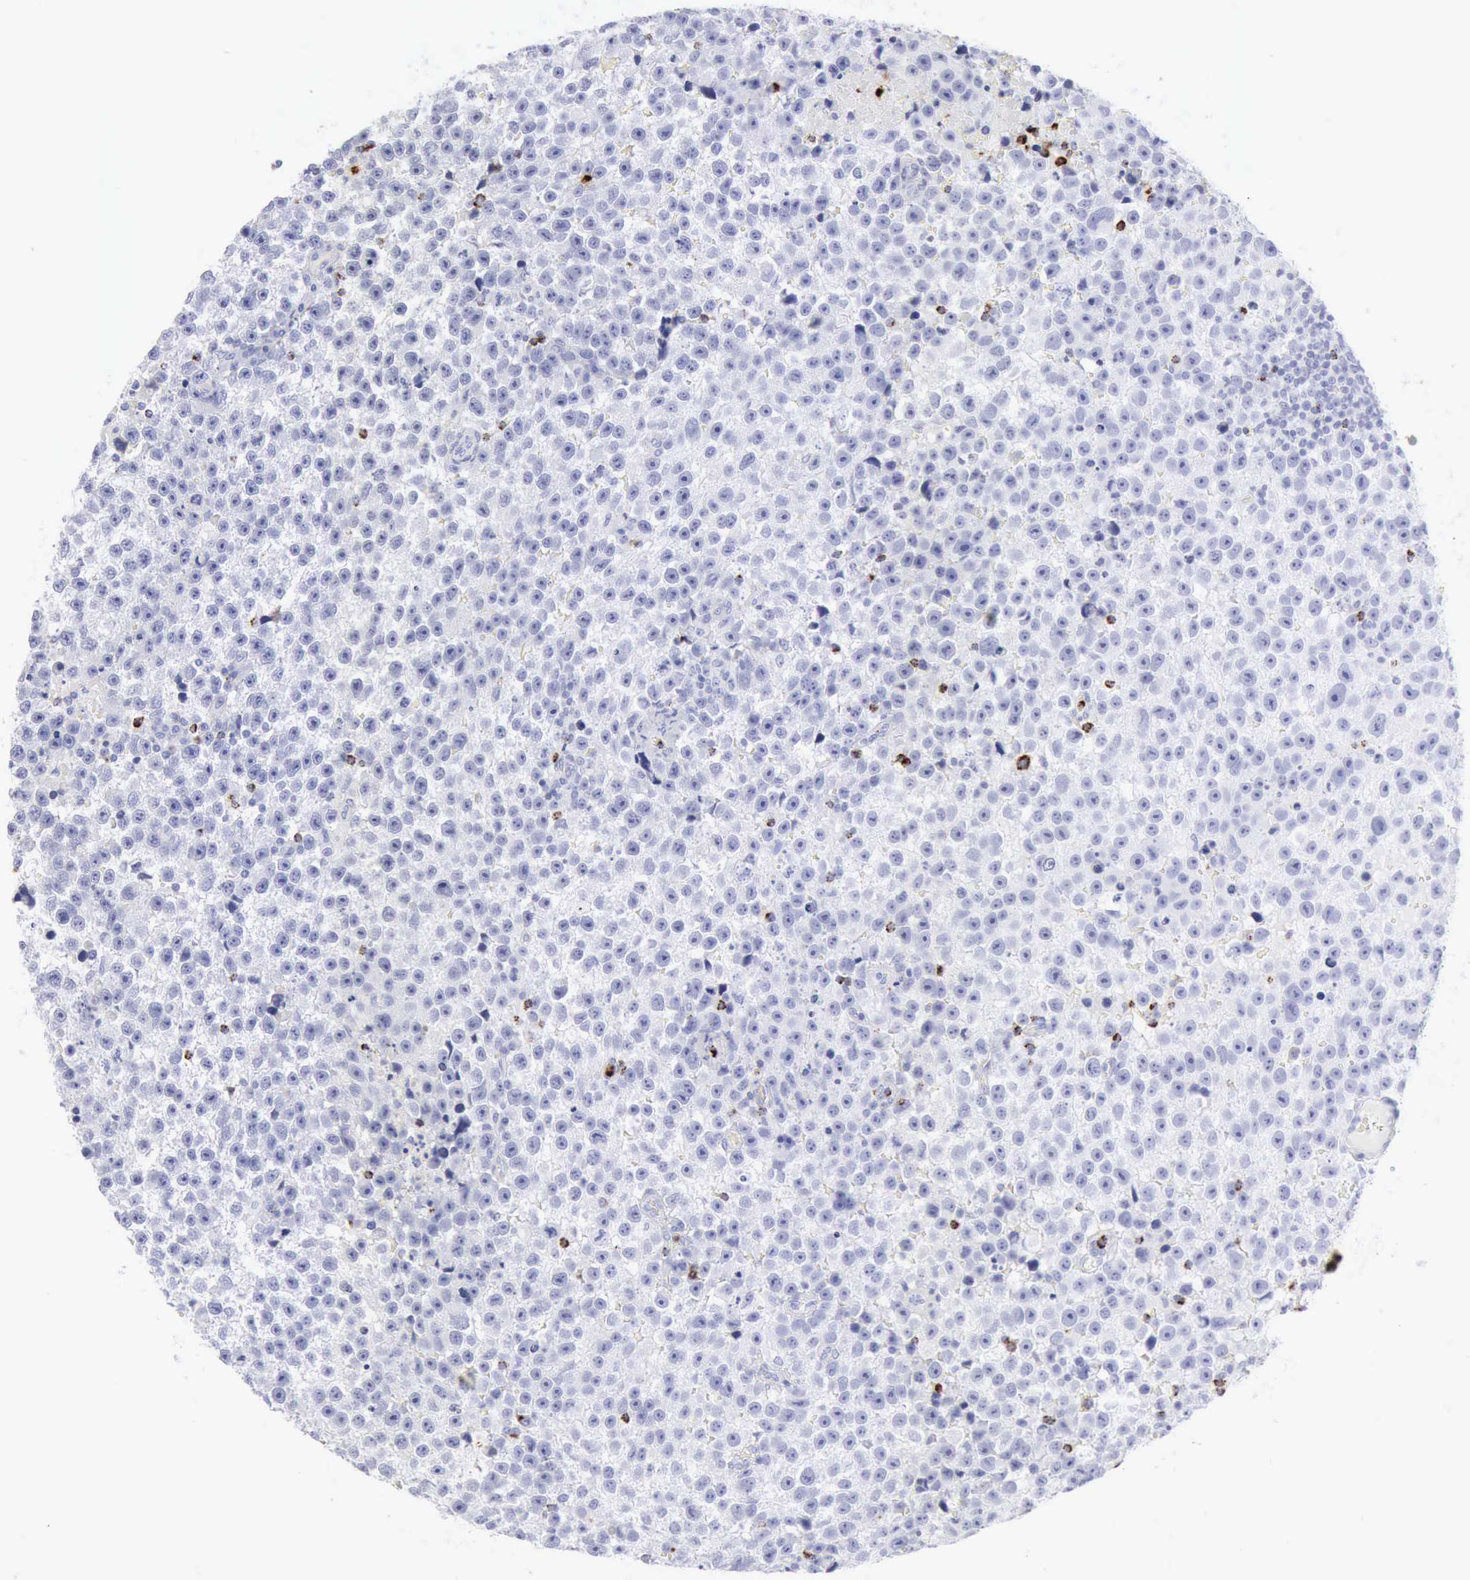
{"staining": {"intensity": "negative", "quantity": "none", "location": "none"}, "tissue": "testis cancer", "cell_type": "Tumor cells", "image_type": "cancer", "snomed": [{"axis": "morphology", "description": "Seminoma, NOS"}, {"axis": "topography", "description": "Testis"}], "caption": "Seminoma (testis) stained for a protein using immunohistochemistry (IHC) displays no expression tumor cells.", "gene": "GZMB", "patient": {"sex": "male", "age": 33}}